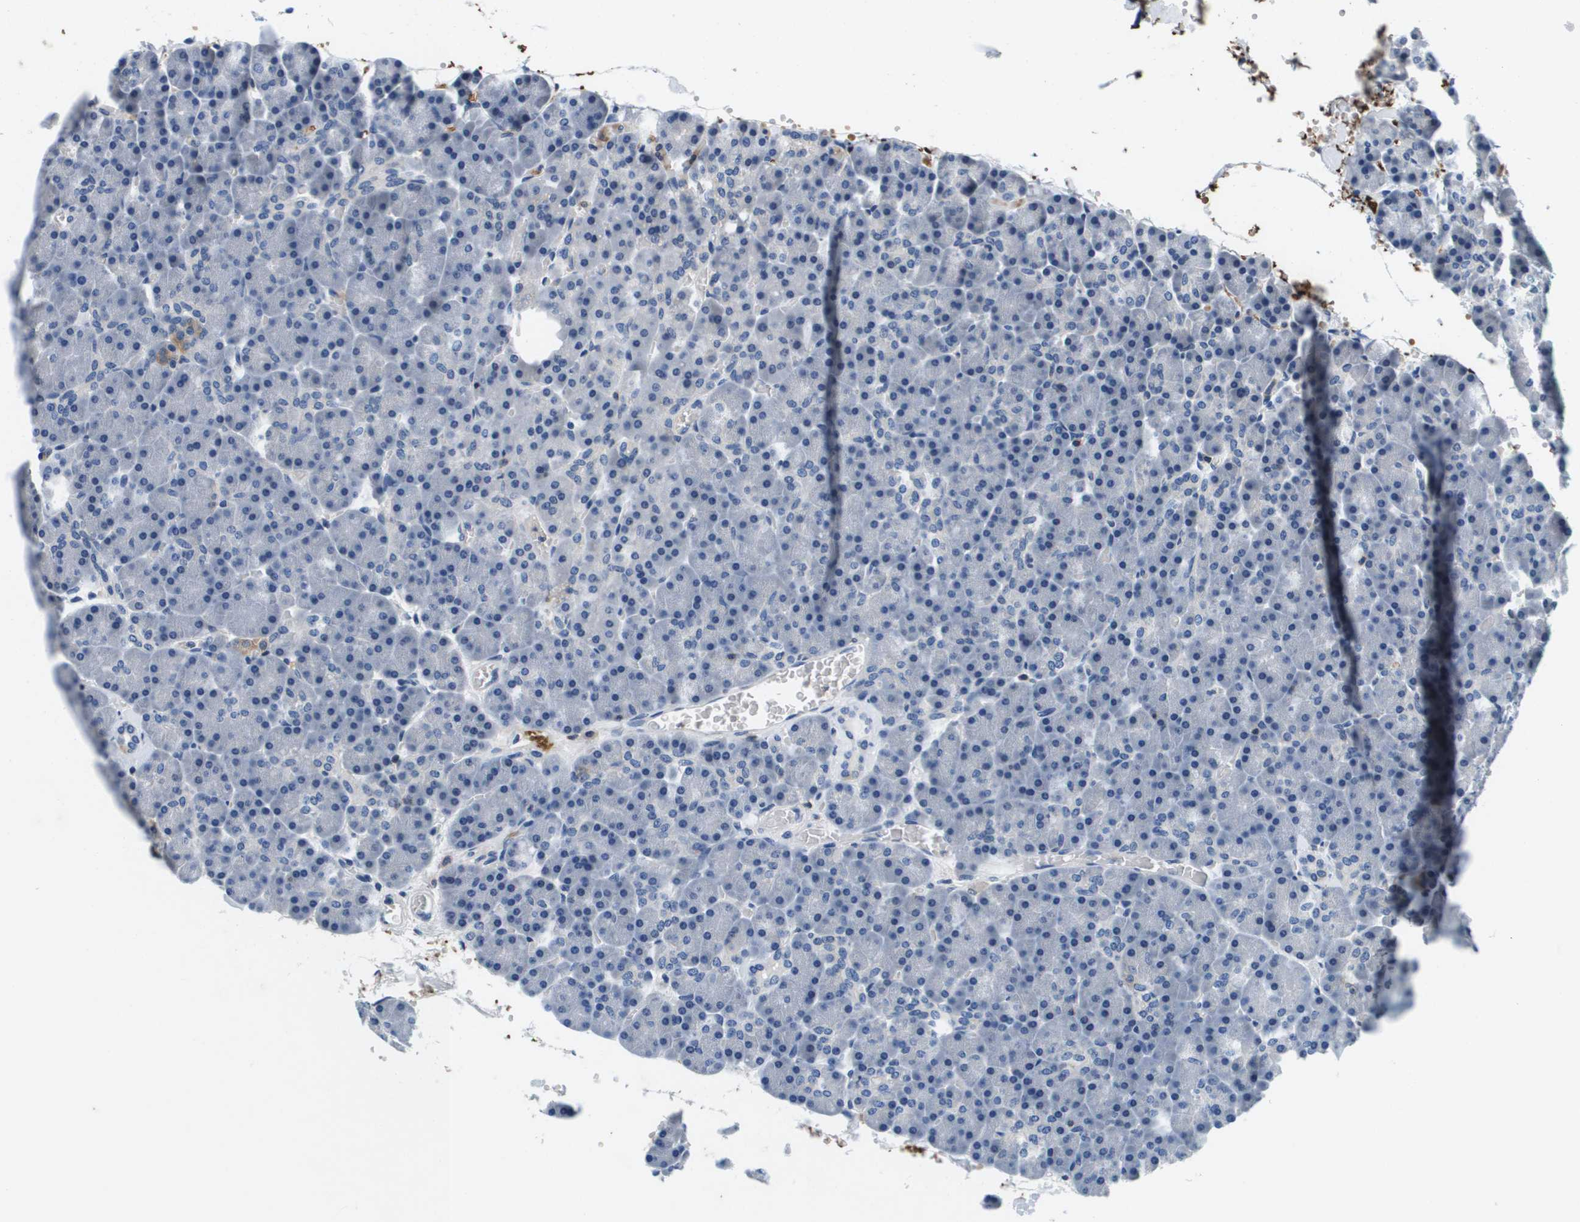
{"staining": {"intensity": "negative", "quantity": "none", "location": "none"}, "tissue": "pancreas", "cell_type": "Exocrine glandular cells", "image_type": "normal", "snomed": [{"axis": "morphology", "description": "Normal tissue, NOS"}, {"axis": "topography", "description": "Pancreas"}], "caption": "IHC histopathology image of unremarkable human pancreas stained for a protein (brown), which reveals no expression in exocrine glandular cells. The staining is performed using DAB (3,3'-diaminobenzidine) brown chromogen with nuclei counter-stained in using hematoxylin.", "gene": "KCNQ5", "patient": {"sex": "female", "age": 35}}